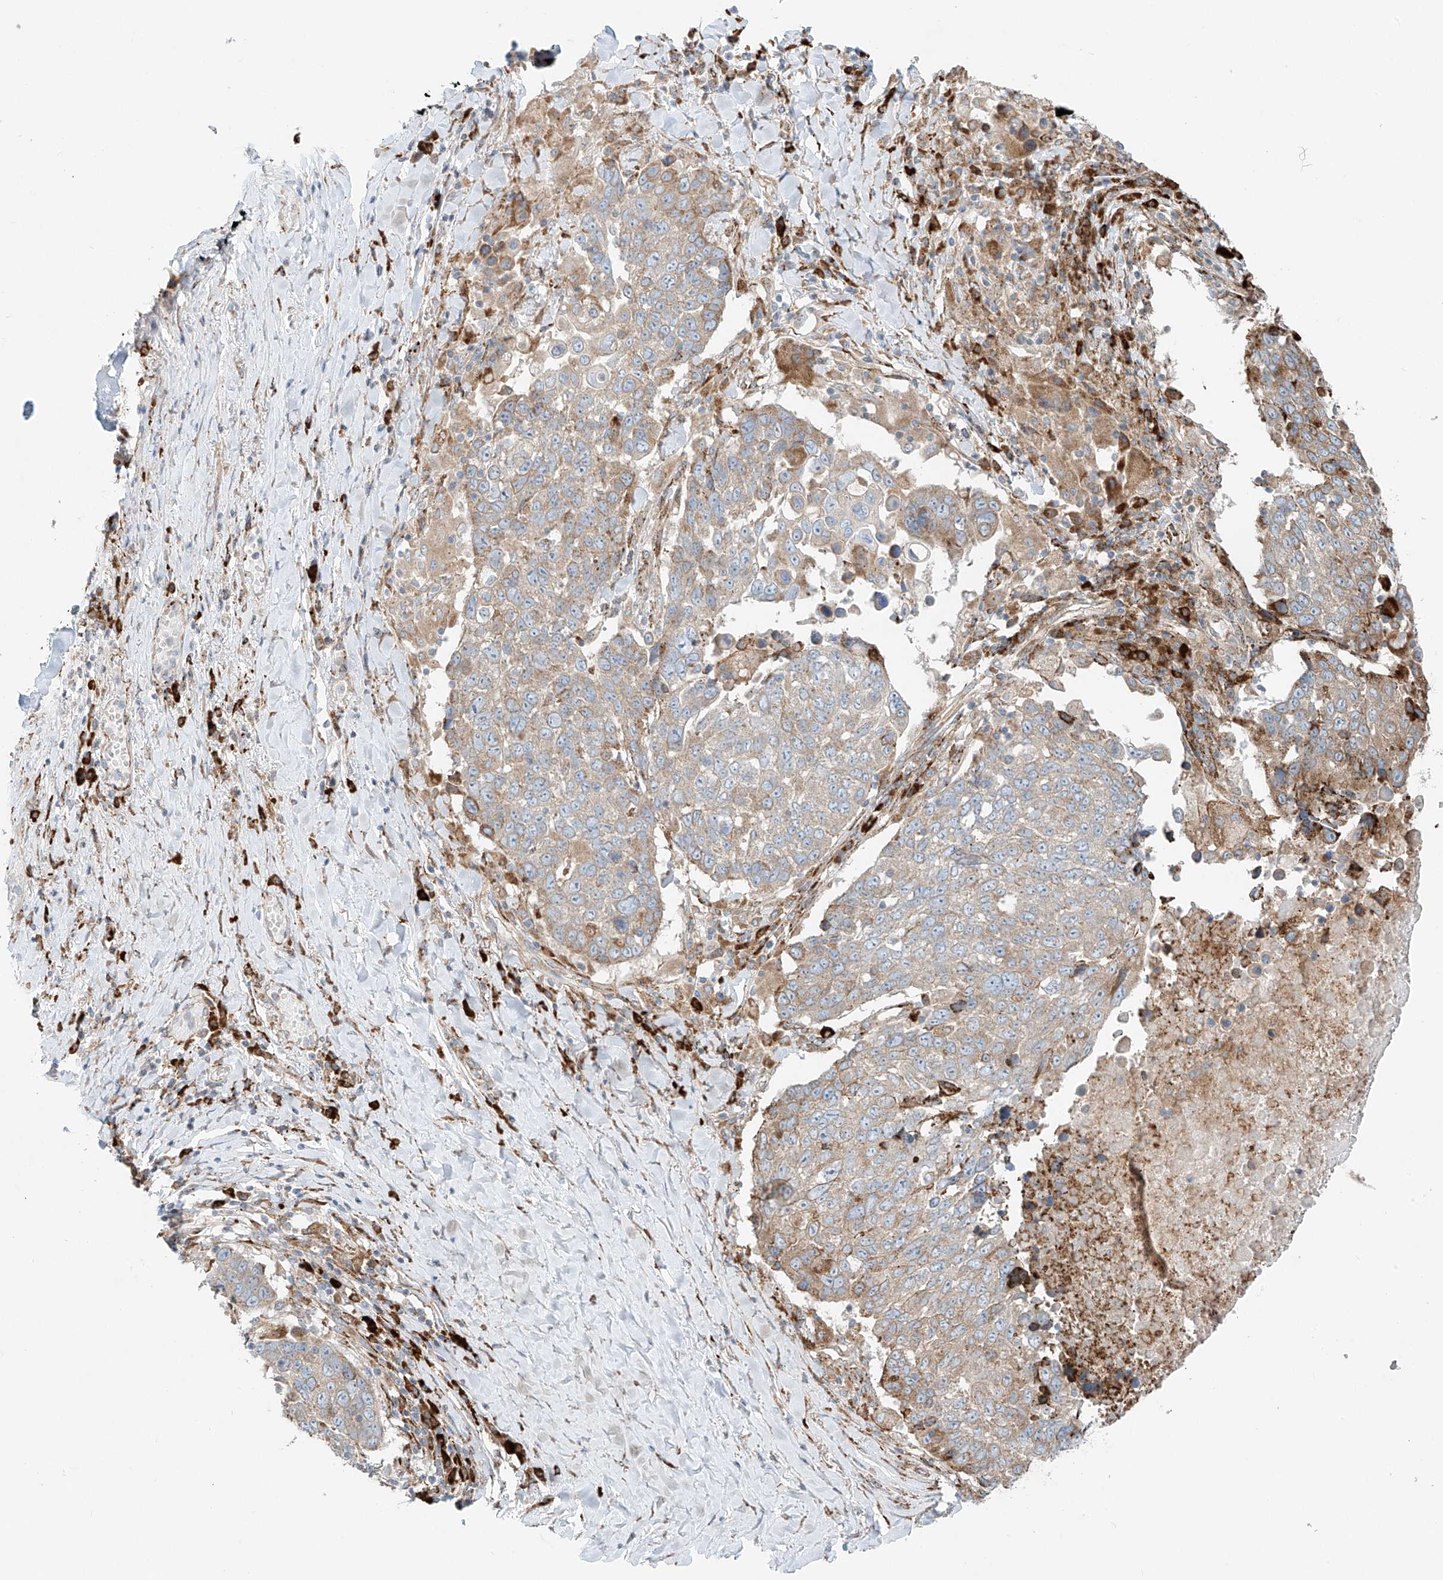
{"staining": {"intensity": "weak", "quantity": "25%-75%", "location": "cytoplasmic/membranous"}, "tissue": "lung cancer", "cell_type": "Tumor cells", "image_type": "cancer", "snomed": [{"axis": "morphology", "description": "Squamous cell carcinoma, NOS"}, {"axis": "topography", "description": "Lung"}], "caption": "A high-resolution micrograph shows immunohistochemistry staining of lung squamous cell carcinoma, which exhibits weak cytoplasmic/membranous expression in approximately 25%-75% of tumor cells. (brown staining indicates protein expression, while blue staining denotes nuclei).", "gene": "EIPR1", "patient": {"sex": "male", "age": 66}}